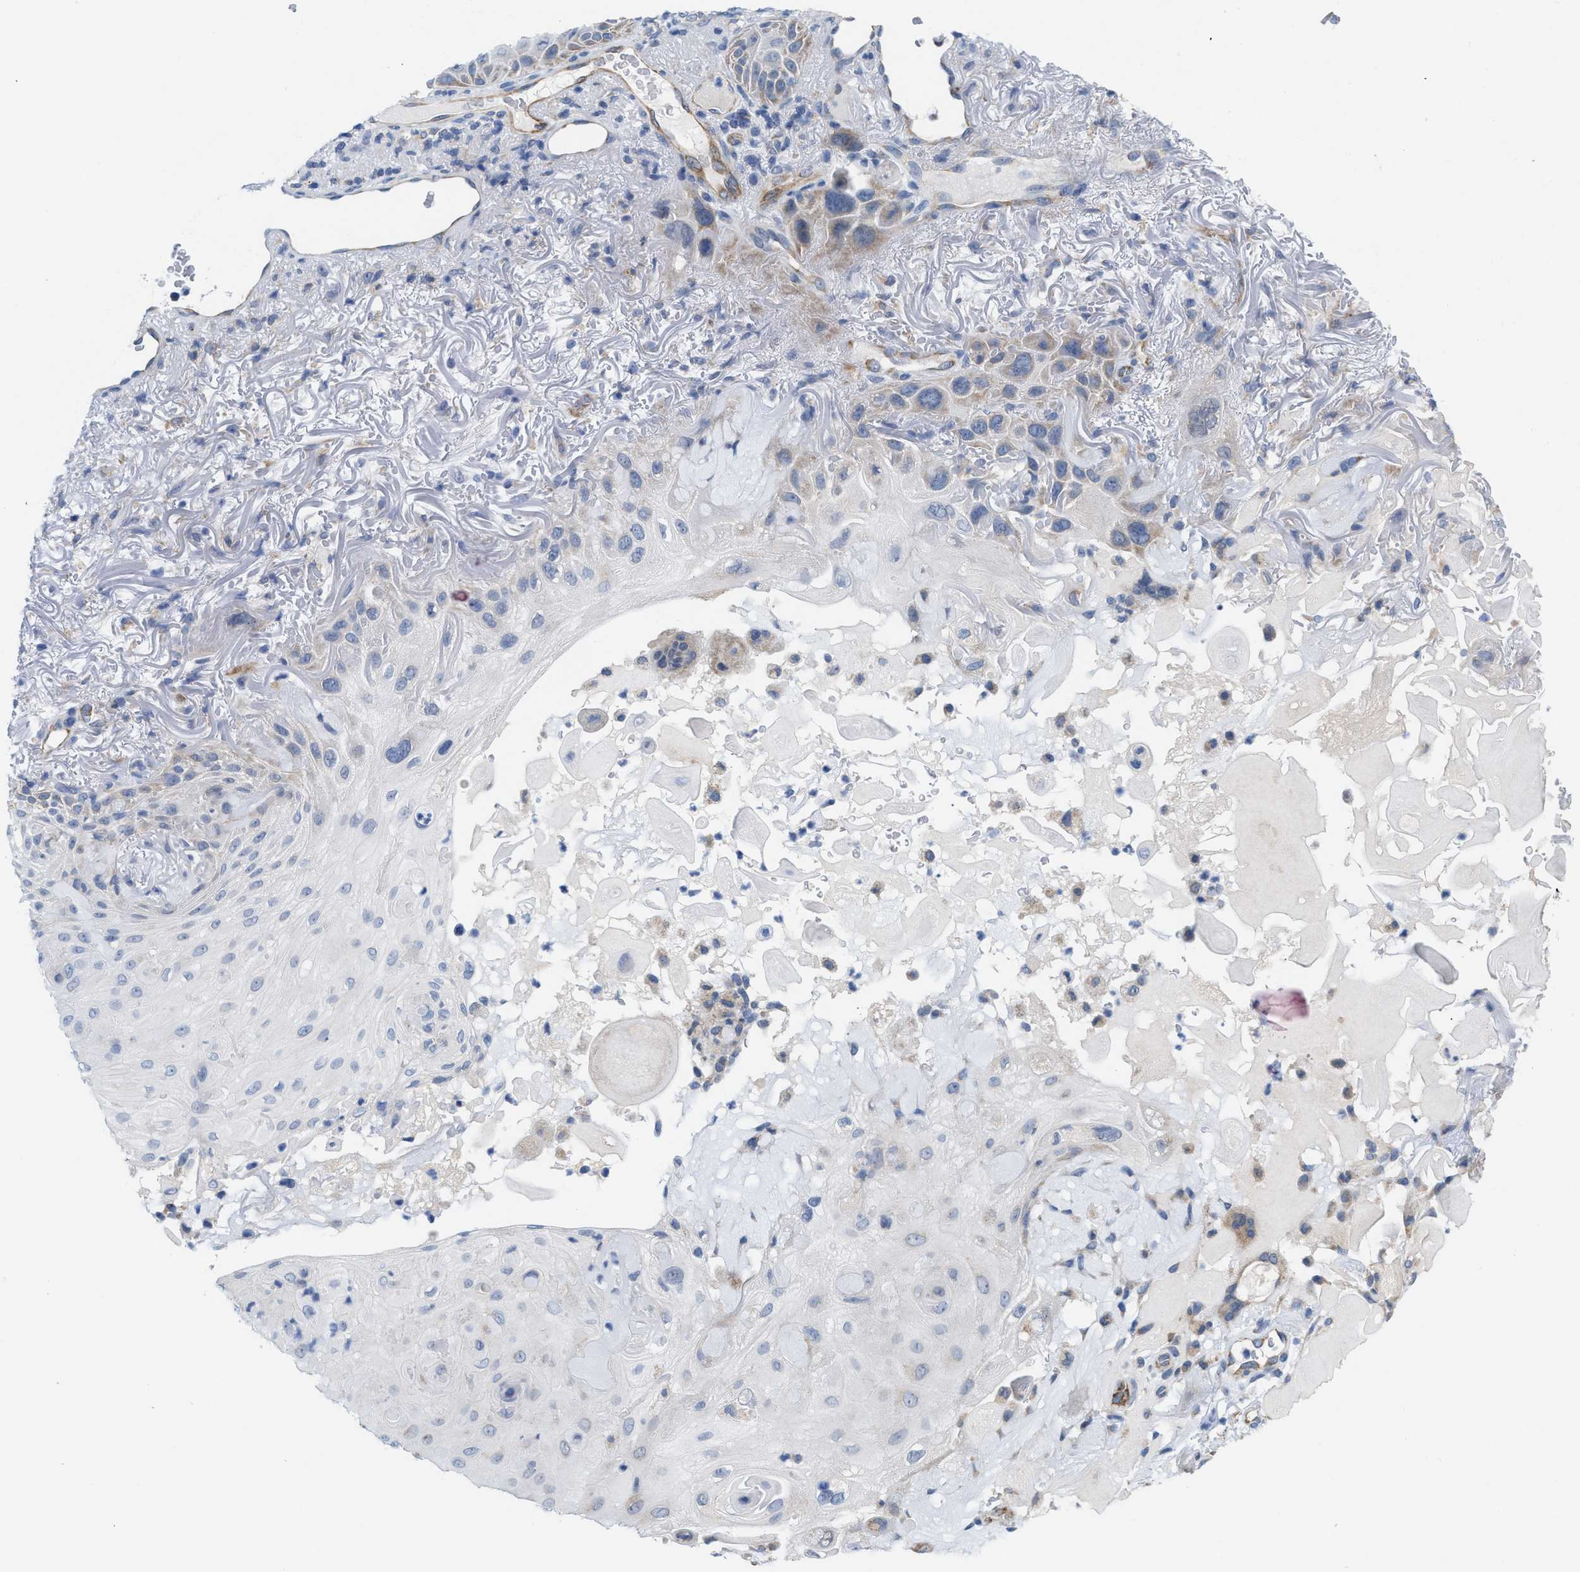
{"staining": {"intensity": "moderate", "quantity": "<25%", "location": "cytoplasmic/membranous"}, "tissue": "skin cancer", "cell_type": "Tumor cells", "image_type": "cancer", "snomed": [{"axis": "morphology", "description": "Squamous cell carcinoma, NOS"}, {"axis": "topography", "description": "Skin"}], "caption": "Immunohistochemical staining of human skin squamous cell carcinoma shows low levels of moderate cytoplasmic/membranous expression in about <25% of tumor cells. (DAB (3,3'-diaminobenzidine) = brown stain, brightfield microscopy at high magnification).", "gene": "EOGT", "patient": {"sex": "female", "age": 77}}